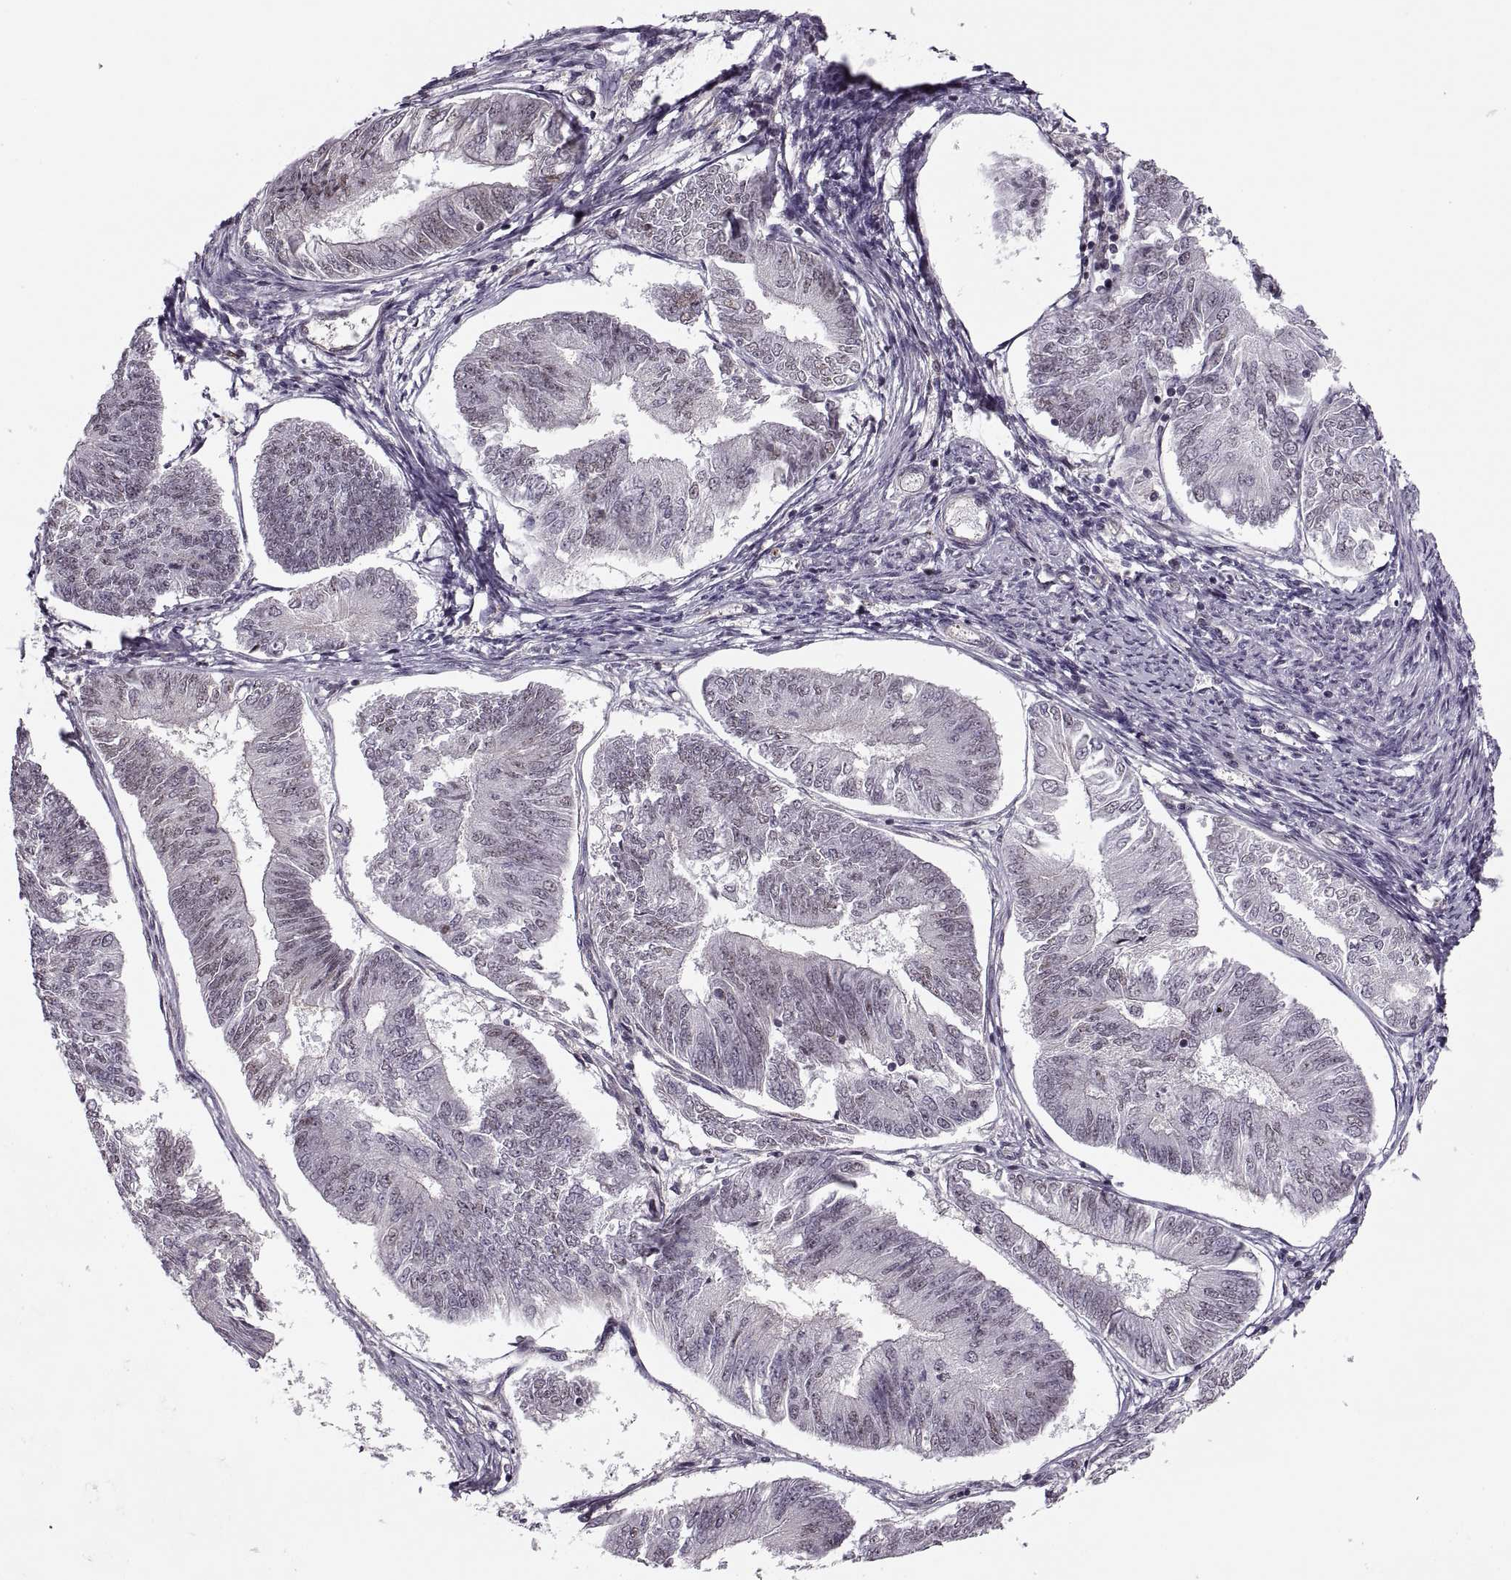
{"staining": {"intensity": "negative", "quantity": "none", "location": "none"}, "tissue": "endometrial cancer", "cell_type": "Tumor cells", "image_type": "cancer", "snomed": [{"axis": "morphology", "description": "Adenocarcinoma, NOS"}, {"axis": "topography", "description": "Endometrium"}], "caption": "IHC histopathology image of endometrial adenocarcinoma stained for a protein (brown), which shows no expression in tumor cells.", "gene": "LUZP2", "patient": {"sex": "female", "age": 58}}